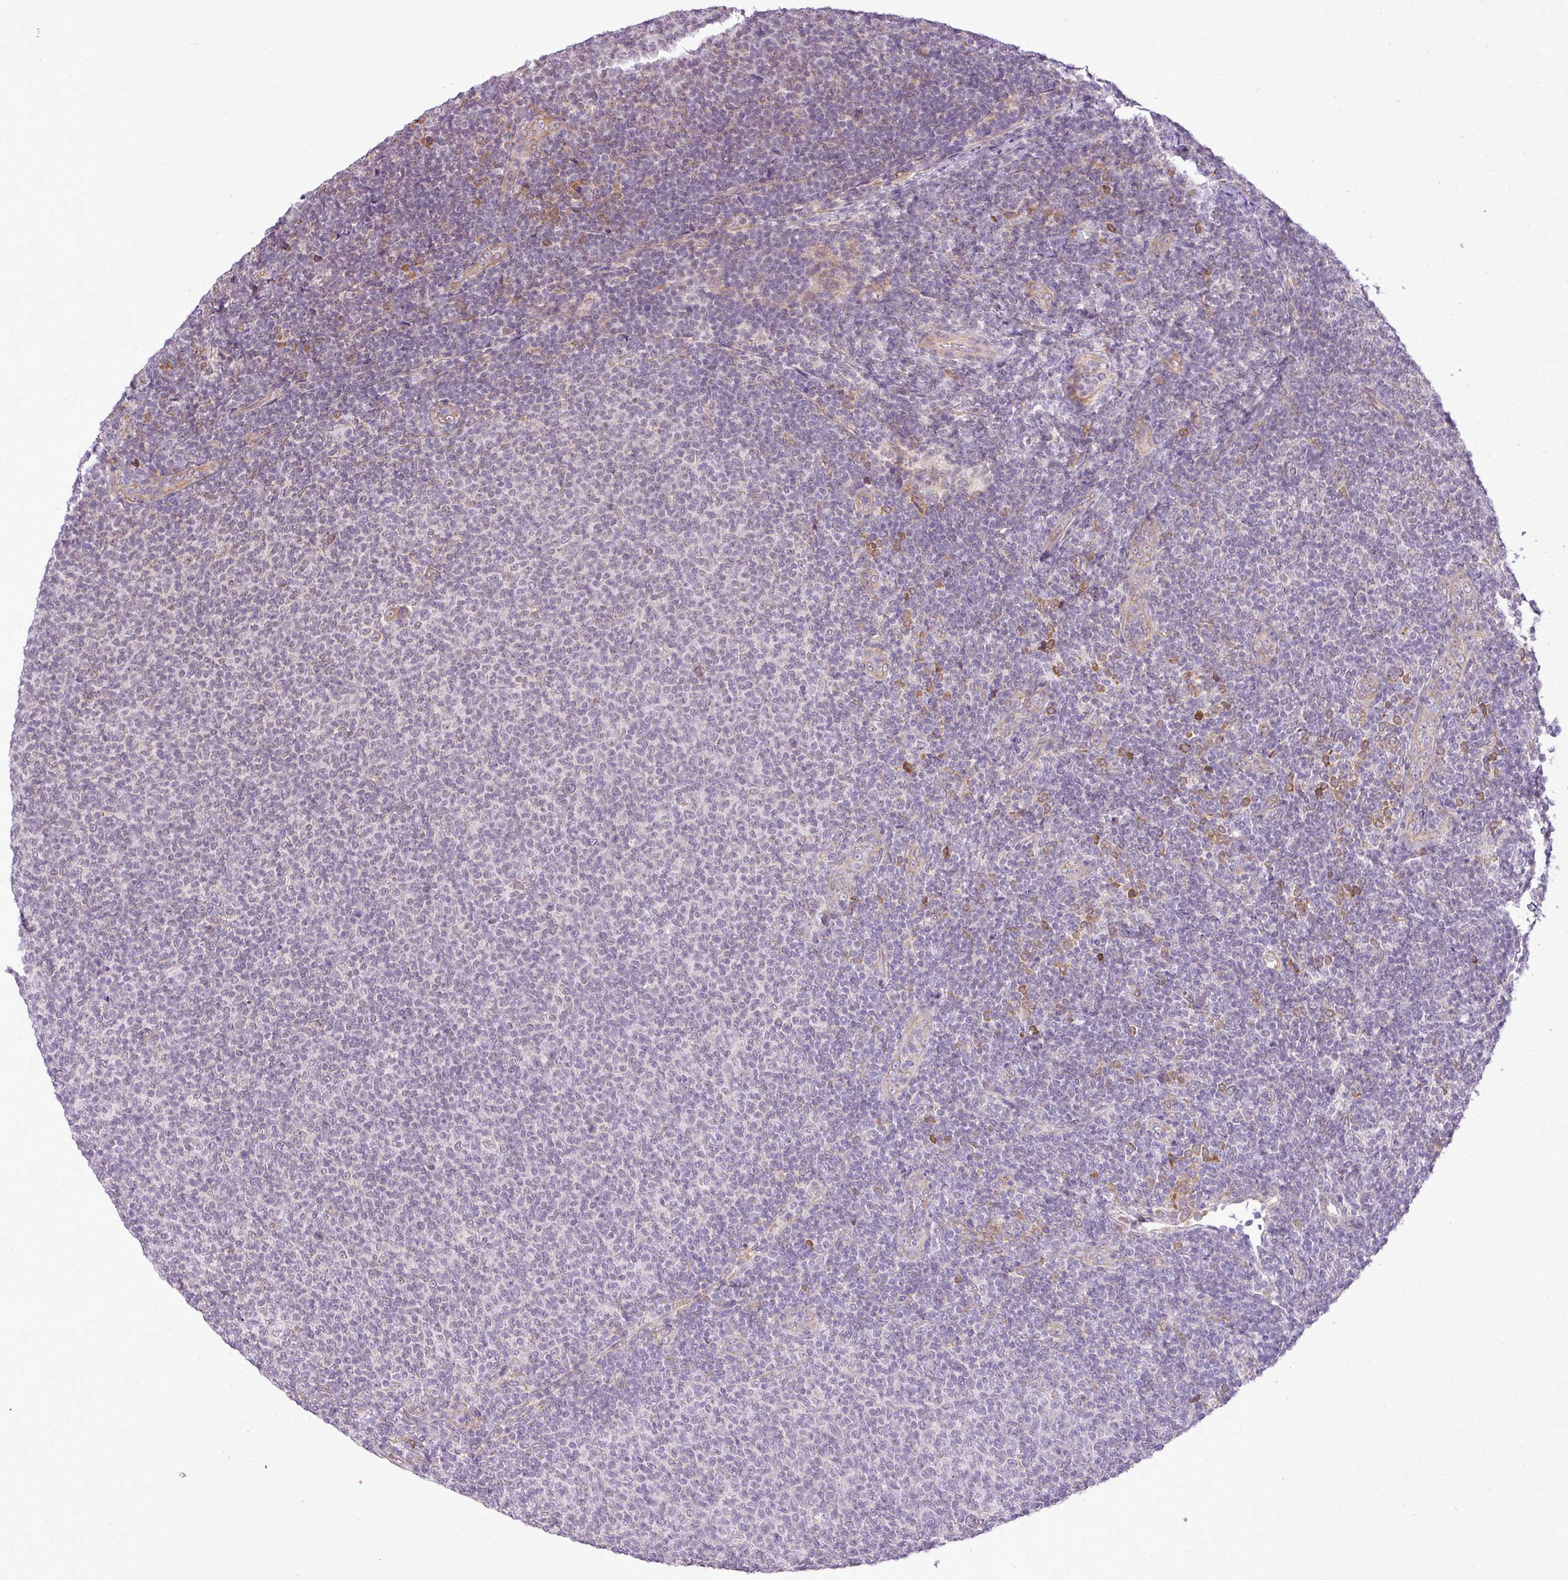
{"staining": {"intensity": "negative", "quantity": "none", "location": "none"}, "tissue": "lymphoma", "cell_type": "Tumor cells", "image_type": "cancer", "snomed": [{"axis": "morphology", "description": "Malignant lymphoma, non-Hodgkin's type, Low grade"}, {"axis": "topography", "description": "Lymph node"}], "caption": "The image reveals no staining of tumor cells in malignant lymphoma, non-Hodgkin's type (low-grade). The staining was performed using DAB to visualize the protein expression in brown, while the nuclei were stained in blue with hematoxylin (Magnification: 20x).", "gene": "COX18", "patient": {"sex": "male", "age": 66}}